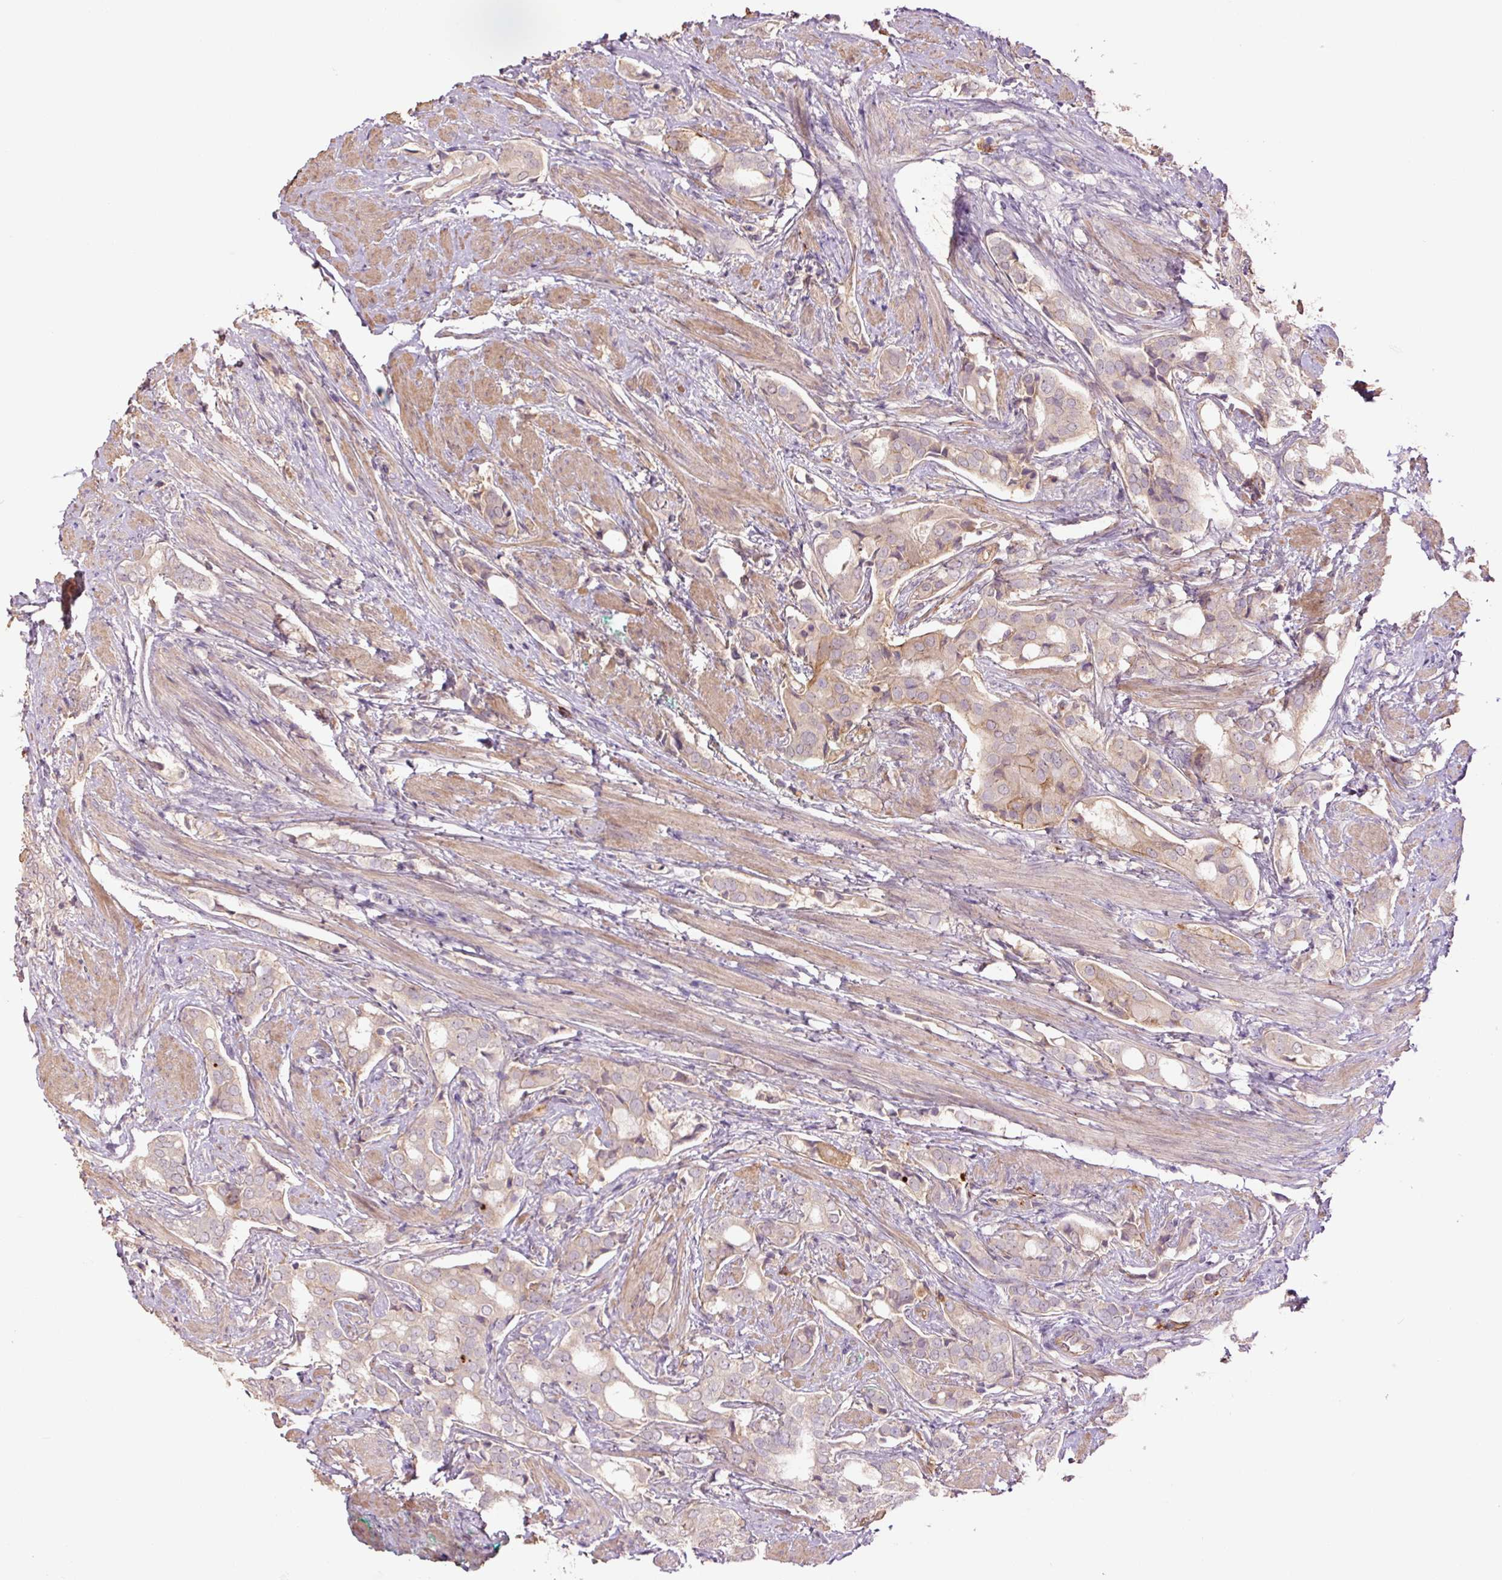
{"staining": {"intensity": "weak", "quantity": "25%-75%", "location": "cytoplasmic/membranous"}, "tissue": "prostate cancer", "cell_type": "Tumor cells", "image_type": "cancer", "snomed": [{"axis": "morphology", "description": "Adenocarcinoma, High grade"}, {"axis": "topography", "description": "Prostate"}], "caption": "A low amount of weak cytoplasmic/membranous expression is seen in about 25%-75% of tumor cells in prostate cancer tissue. (Brightfield microscopy of DAB IHC at high magnification).", "gene": "SLC1A4", "patient": {"sex": "male", "age": 71}}